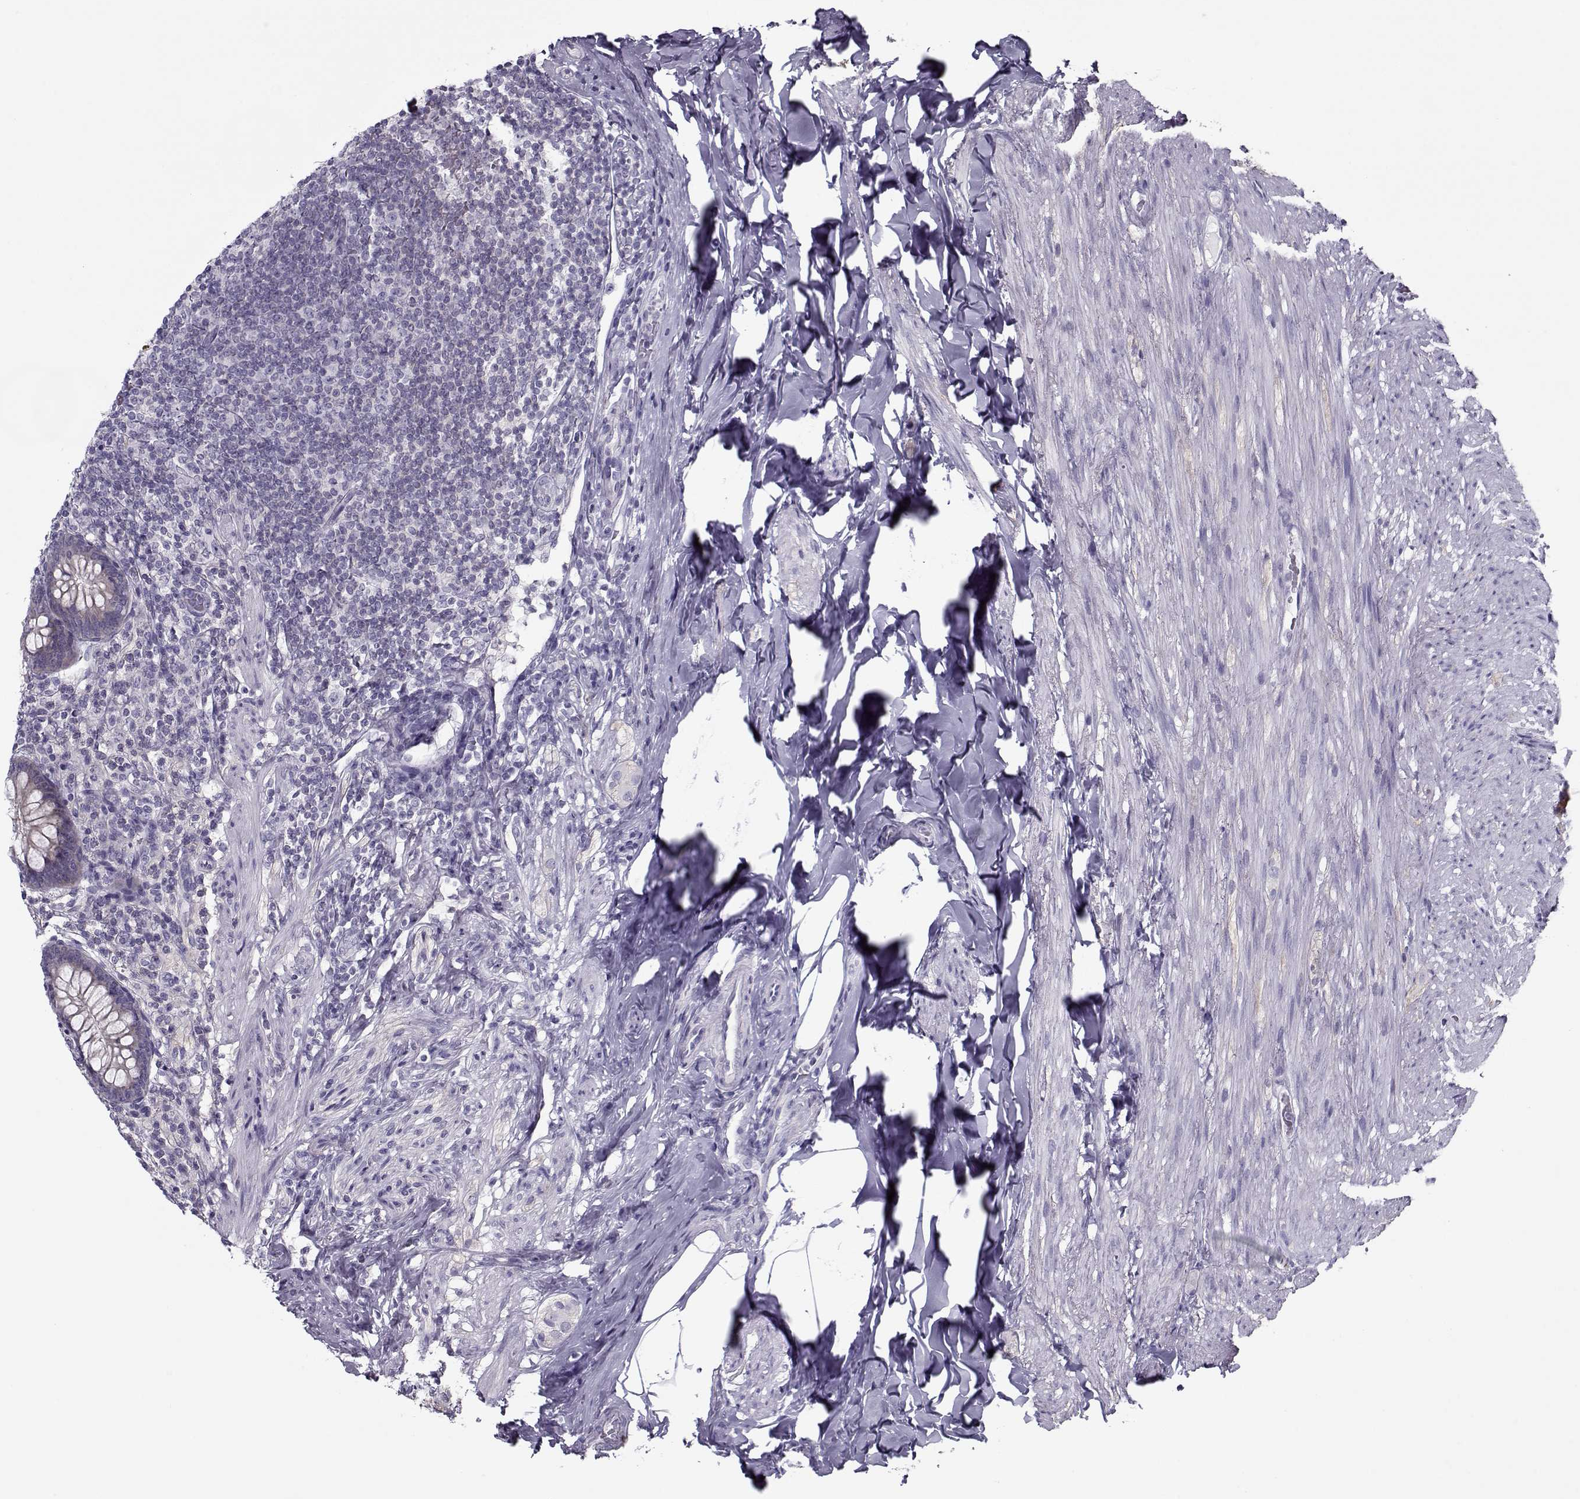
{"staining": {"intensity": "negative", "quantity": "none", "location": "none"}, "tissue": "appendix", "cell_type": "Glandular cells", "image_type": "normal", "snomed": [{"axis": "morphology", "description": "Normal tissue, NOS"}, {"axis": "topography", "description": "Appendix"}], "caption": "DAB (3,3'-diaminobenzidine) immunohistochemical staining of unremarkable appendix reveals no significant positivity in glandular cells. (DAB immunohistochemistry visualized using brightfield microscopy, high magnification).", "gene": "PP2D1", "patient": {"sex": "male", "age": 47}}